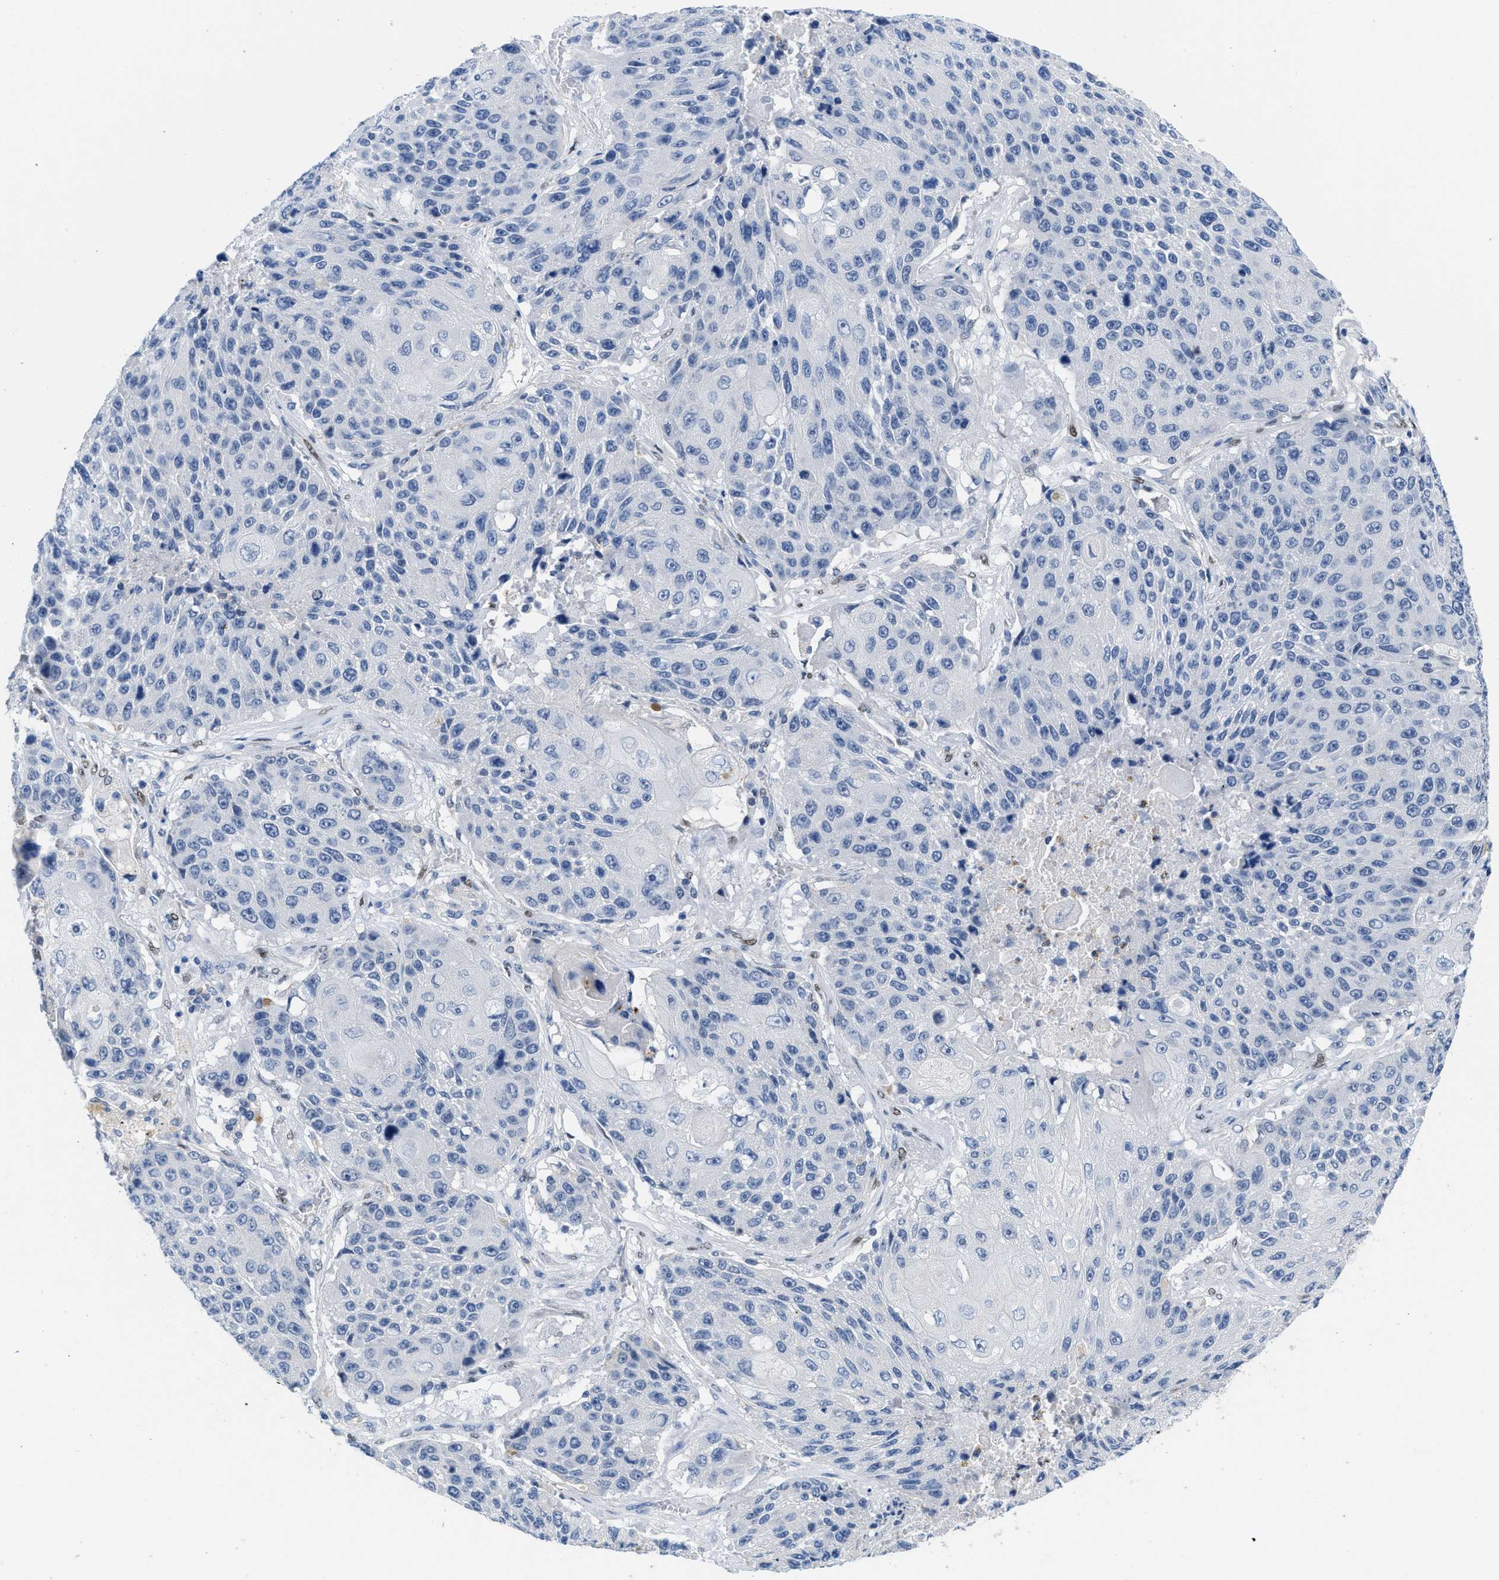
{"staining": {"intensity": "negative", "quantity": "none", "location": "none"}, "tissue": "lung cancer", "cell_type": "Tumor cells", "image_type": "cancer", "snomed": [{"axis": "morphology", "description": "Squamous cell carcinoma, NOS"}, {"axis": "topography", "description": "Lung"}], "caption": "Immunohistochemistry of human lung cancer (squamous cell carcinoma) demonstrates no positivity in tumor cells.", "gene": "NFIX", "patient": {"sex": "male", "age": 61}}